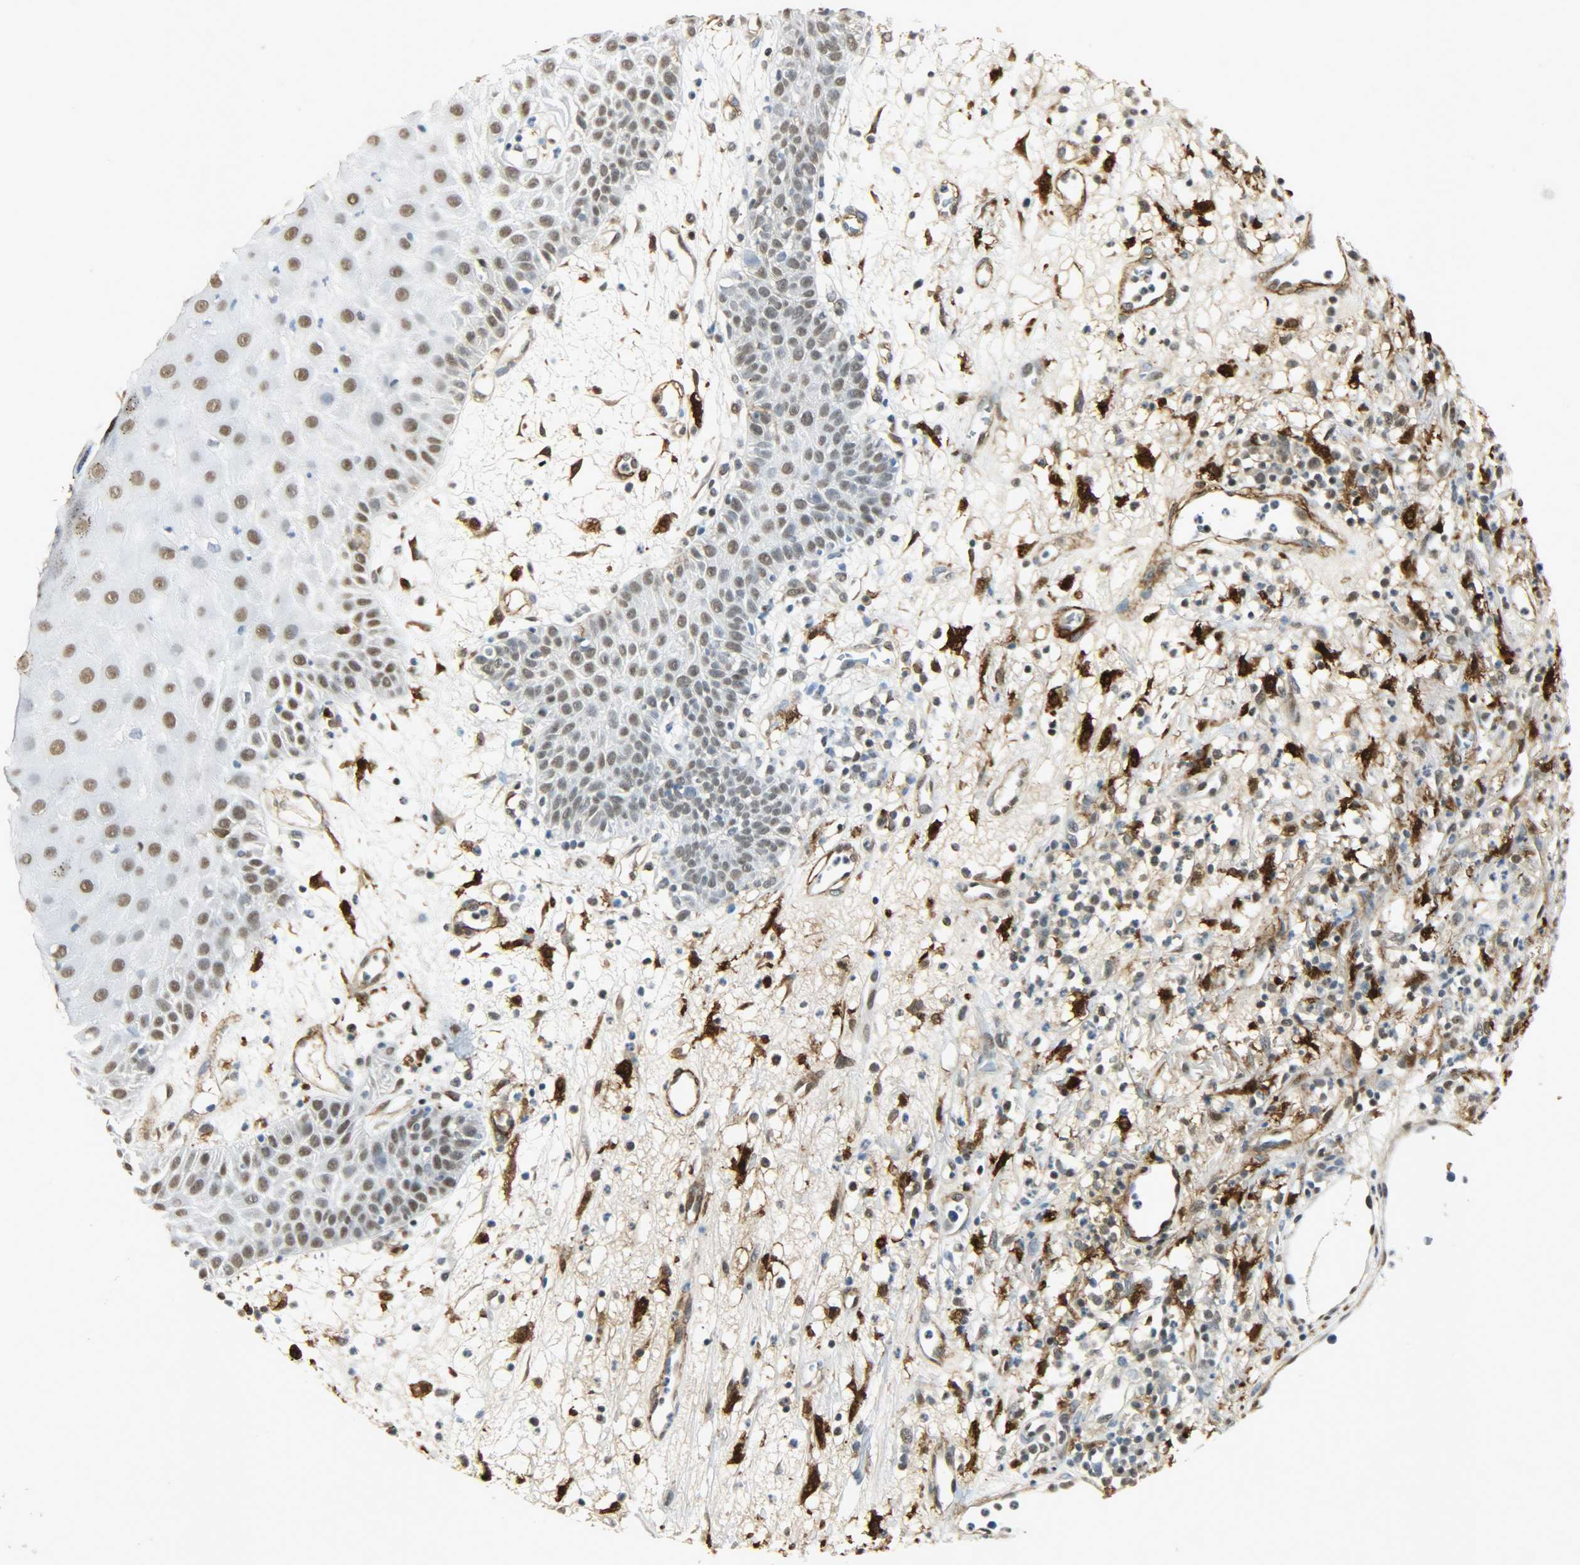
{"staining": {"intensity": "moderate", "quantity": ">75%", "location": "nuclear"}, "tissue": "skin cancer", "cell_type": "Tumor cells", "image_type": "cancer", "snomed": [{"axis": "morphology", "description": "Squamous cell carcinoma, NOS"}, {"axis": "topography", "description": "Skin"}], "caption": "Immunohistochemistry (IHC) photomicrograph of neoplastic tissue: skin cancer (squamous cell carcinoma) stained using immunohistochemistry (IHC) demonstrates medium levels of moderate protein expression localized specifically in the nuclear of tumor cells, appearing as a nuclear brown color.", "gene": "NGFR", "patient": {"sex": "female", "age": 78}}